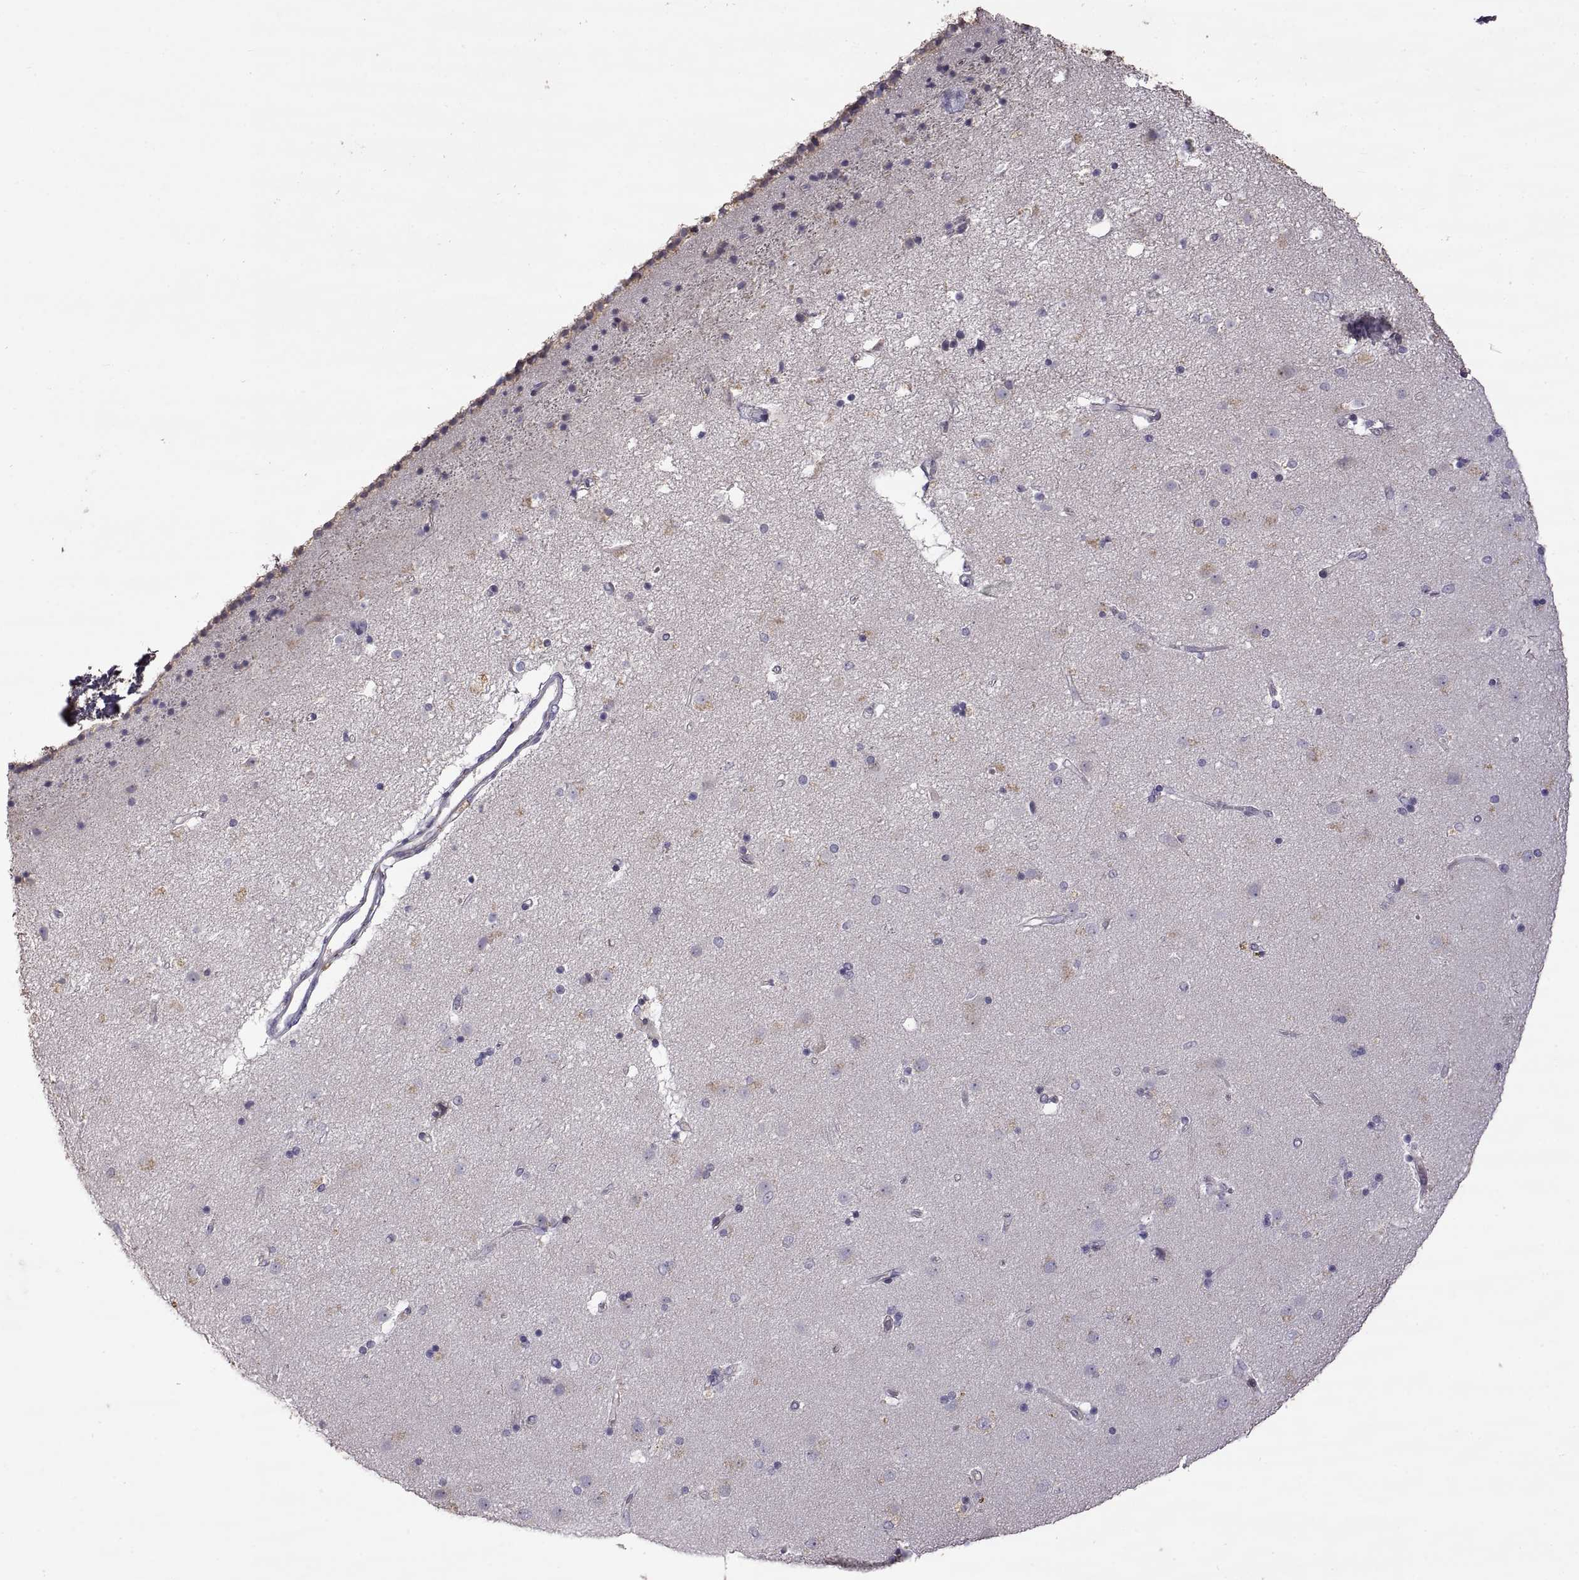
{"staining": {"intensity": "negative", "quantity": "none", "location": "none"}, "tissue": "caudate", "cell_type": "Glial cells", "image_type": "normal", "snomed": [{"axis": "morphology", "description": "Normal tissue, NOS"}, {"axis": "topography", "description": "Lateral ventricle wall"}], "caption": "Immunohistochemistry image of normal human caudate stained for a protein (brown), which displays no positivity in glial cells.", "gene": "DEFB136", "patient": {"sex": "female", "age": 71}}